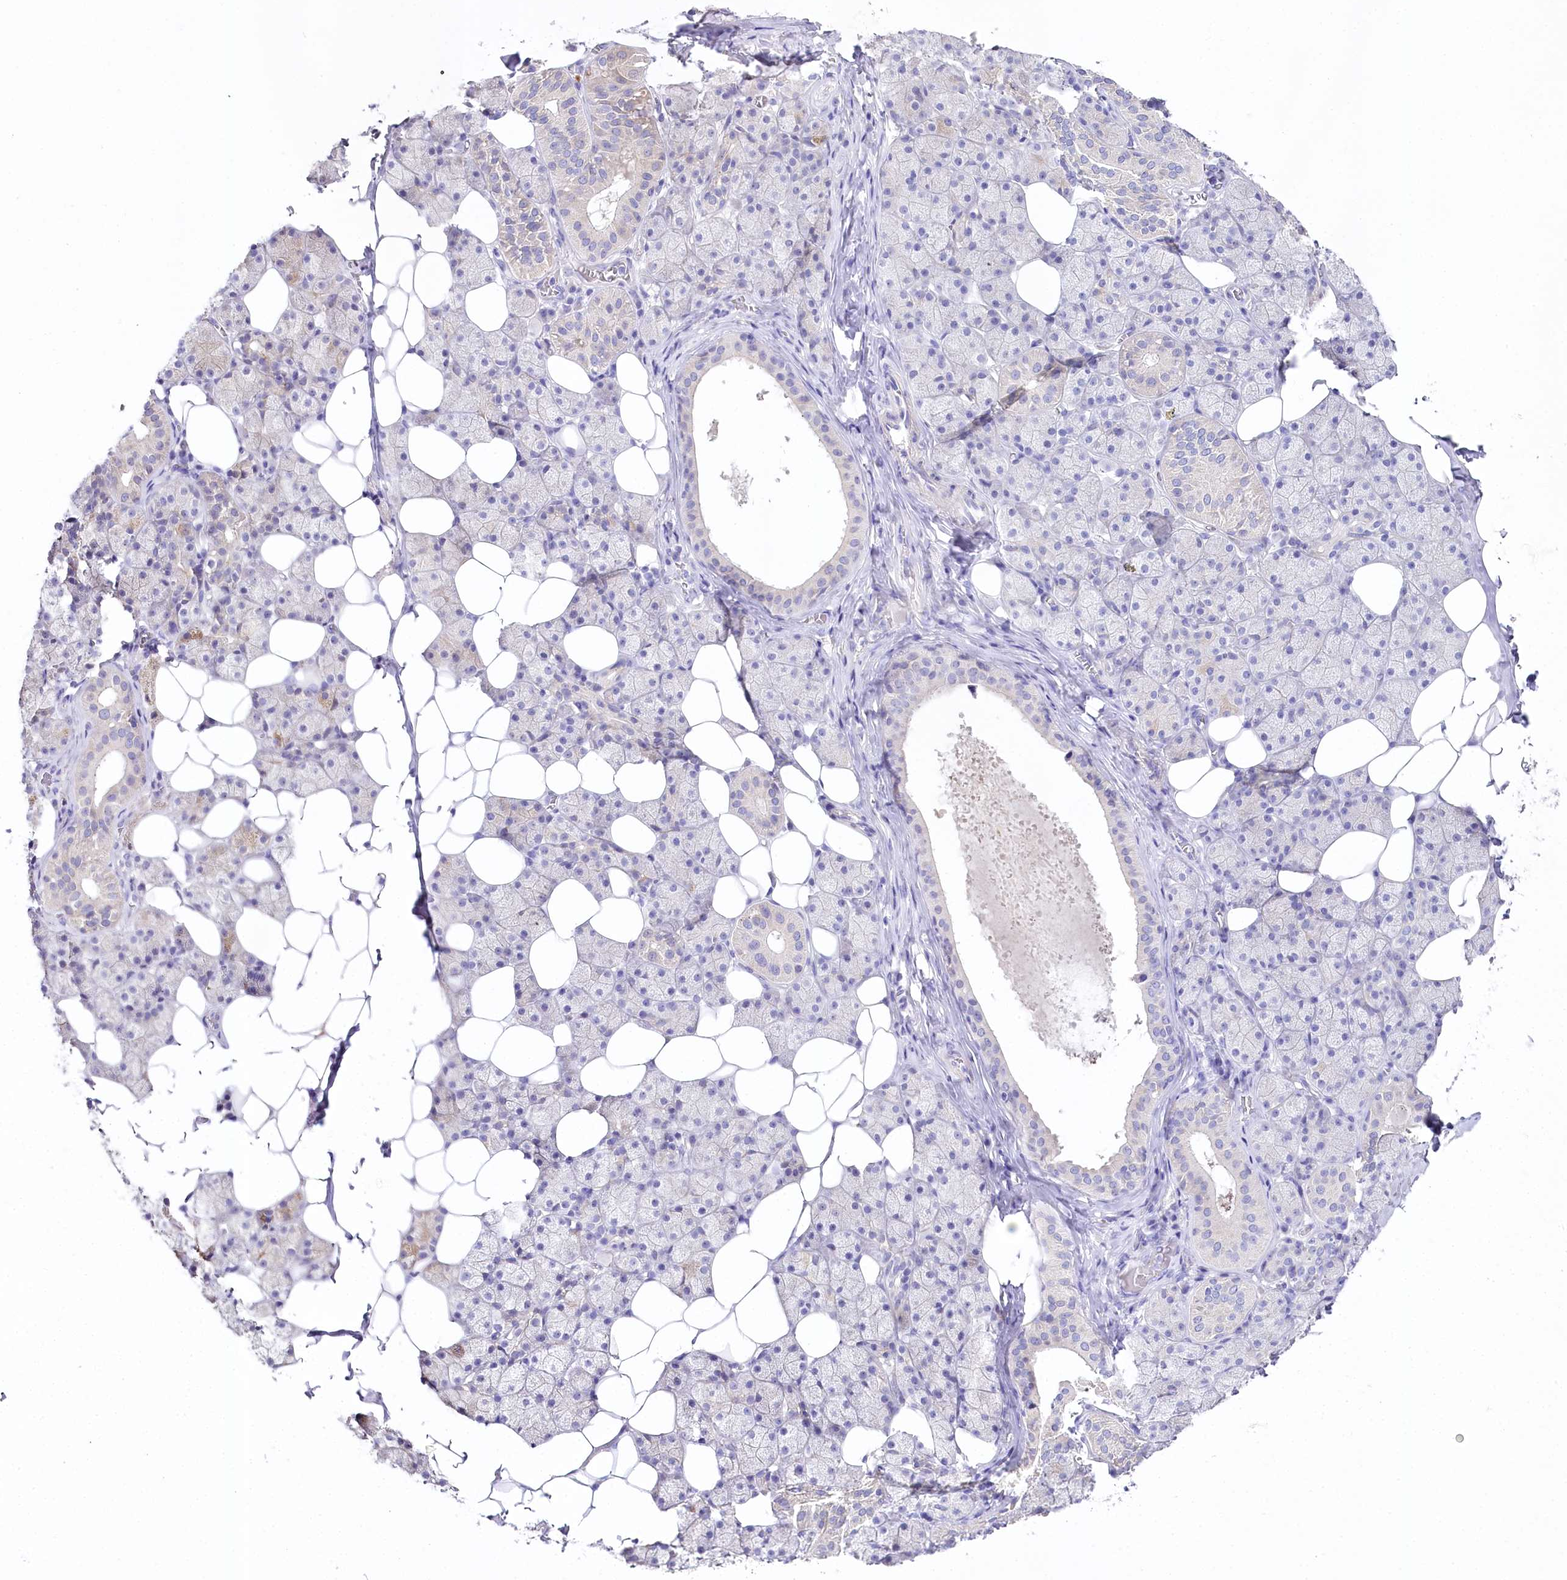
{"staining": {"intensity": "moderate", "quantity": "<25%", "location": "cytoplasmic/membranous"}, "tissue": "salivary gland", "cell_type": "Glandular cells", "image_type": "normal", "snomed": [{"axis": "morphology", "description": "Normal tissue, NOS"}, {"axis": "topography", "description": "Salivary gland"}], "caption": "This histopathology image displays immunohistochemistry staining of benign salivary gland, with low moderate cytoplasmic/membranous staining in about <25% of glandular cells.", "gene": "MYOZ1", "patient": {"sex": "female", "age": 33}}